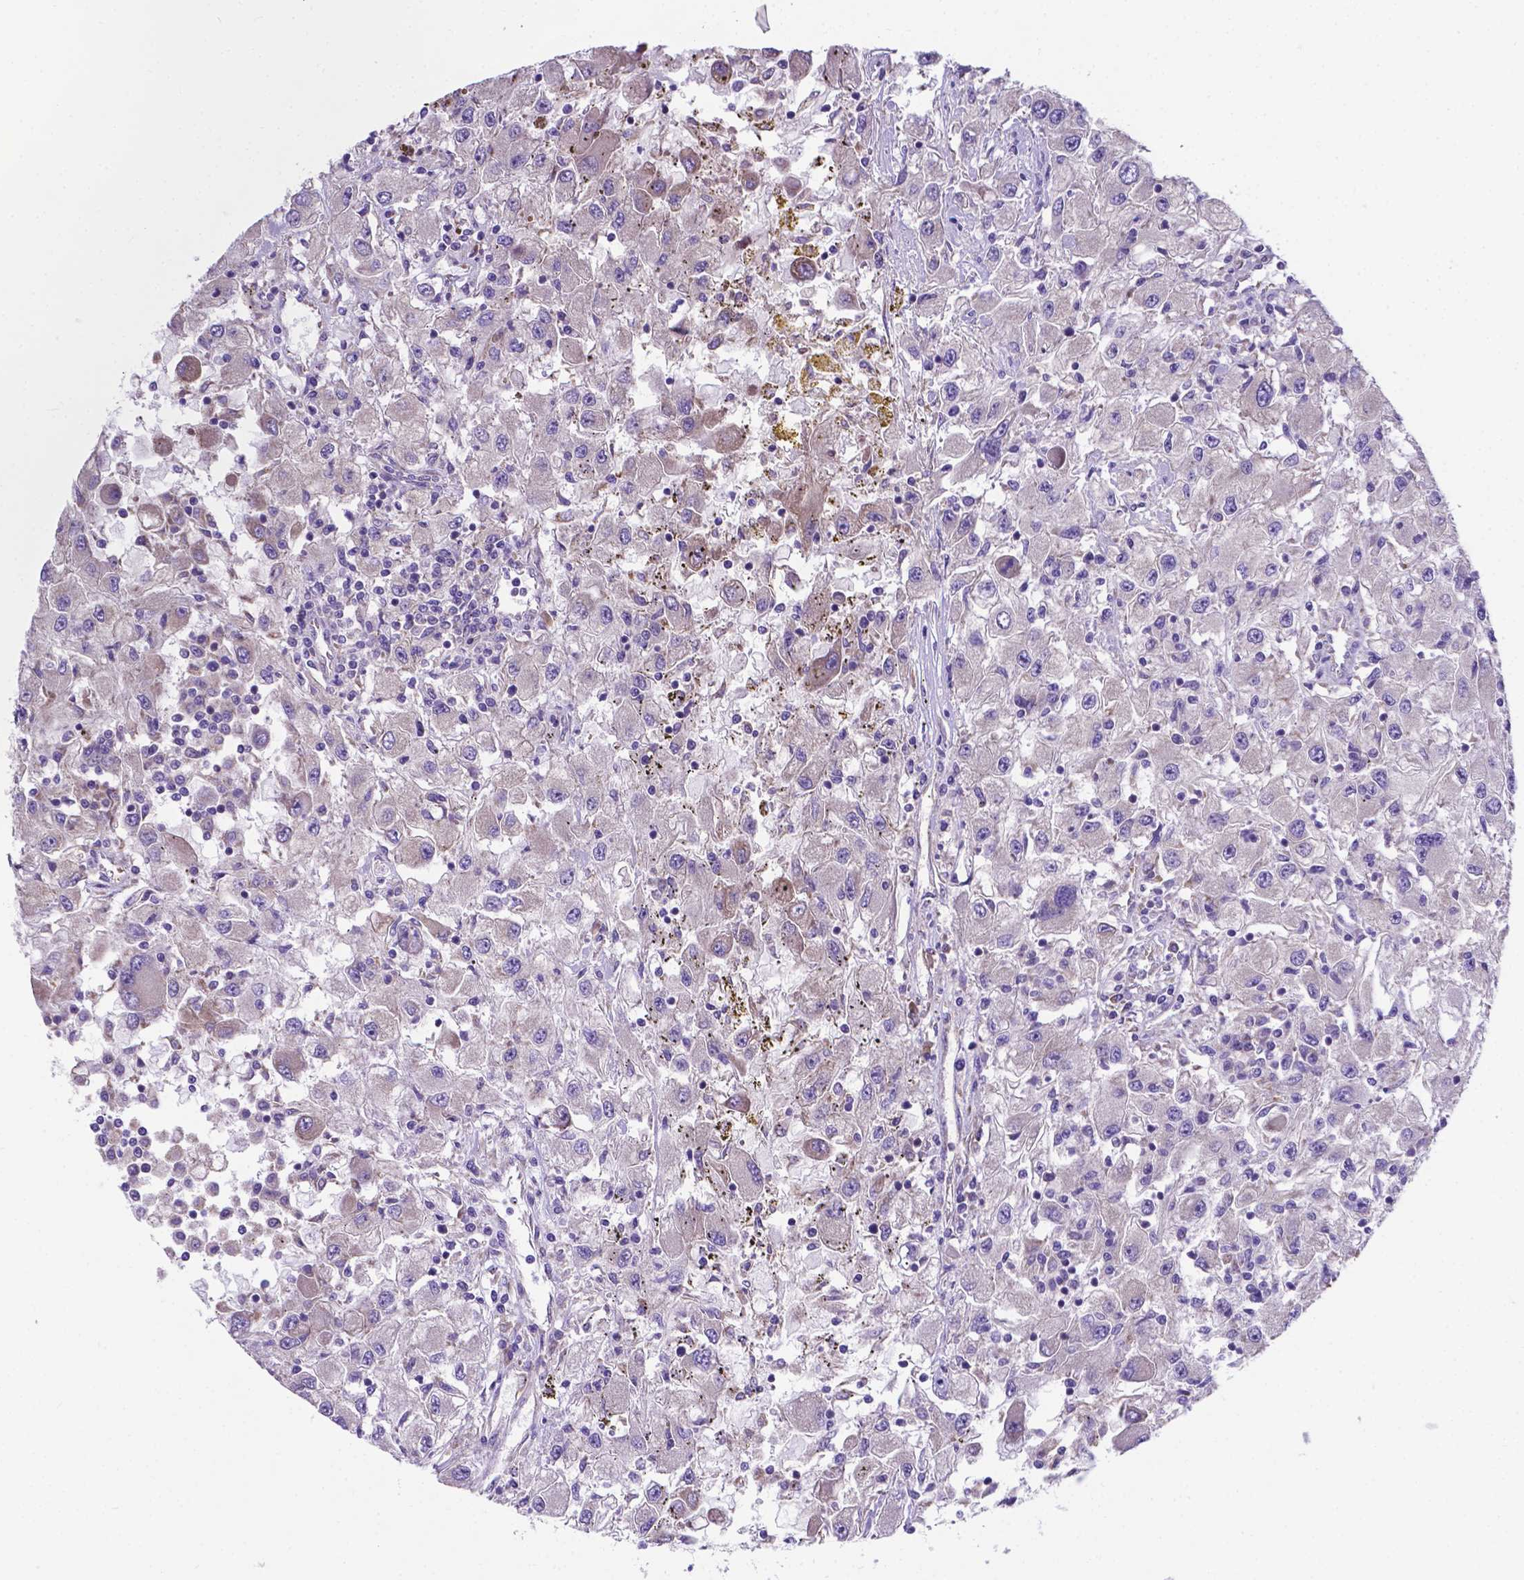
{"staining": {"intensity": "negative", "quantity": "none", "location": "none"}, "tissue": "renal cancer", "cell_type": "Tumor cells", "image_type": "cancer", "snomed": [{"axis": "morphology", "description": "Adenocarcinoma, NOS"}, {"axis": "topography", "description": "Kidney"}], "caption": "There is no significant staining in tumor cells of adenocarcinoma (renal).", "gene": "RPL6", "patient": {"sex": "female", "age": 67}}